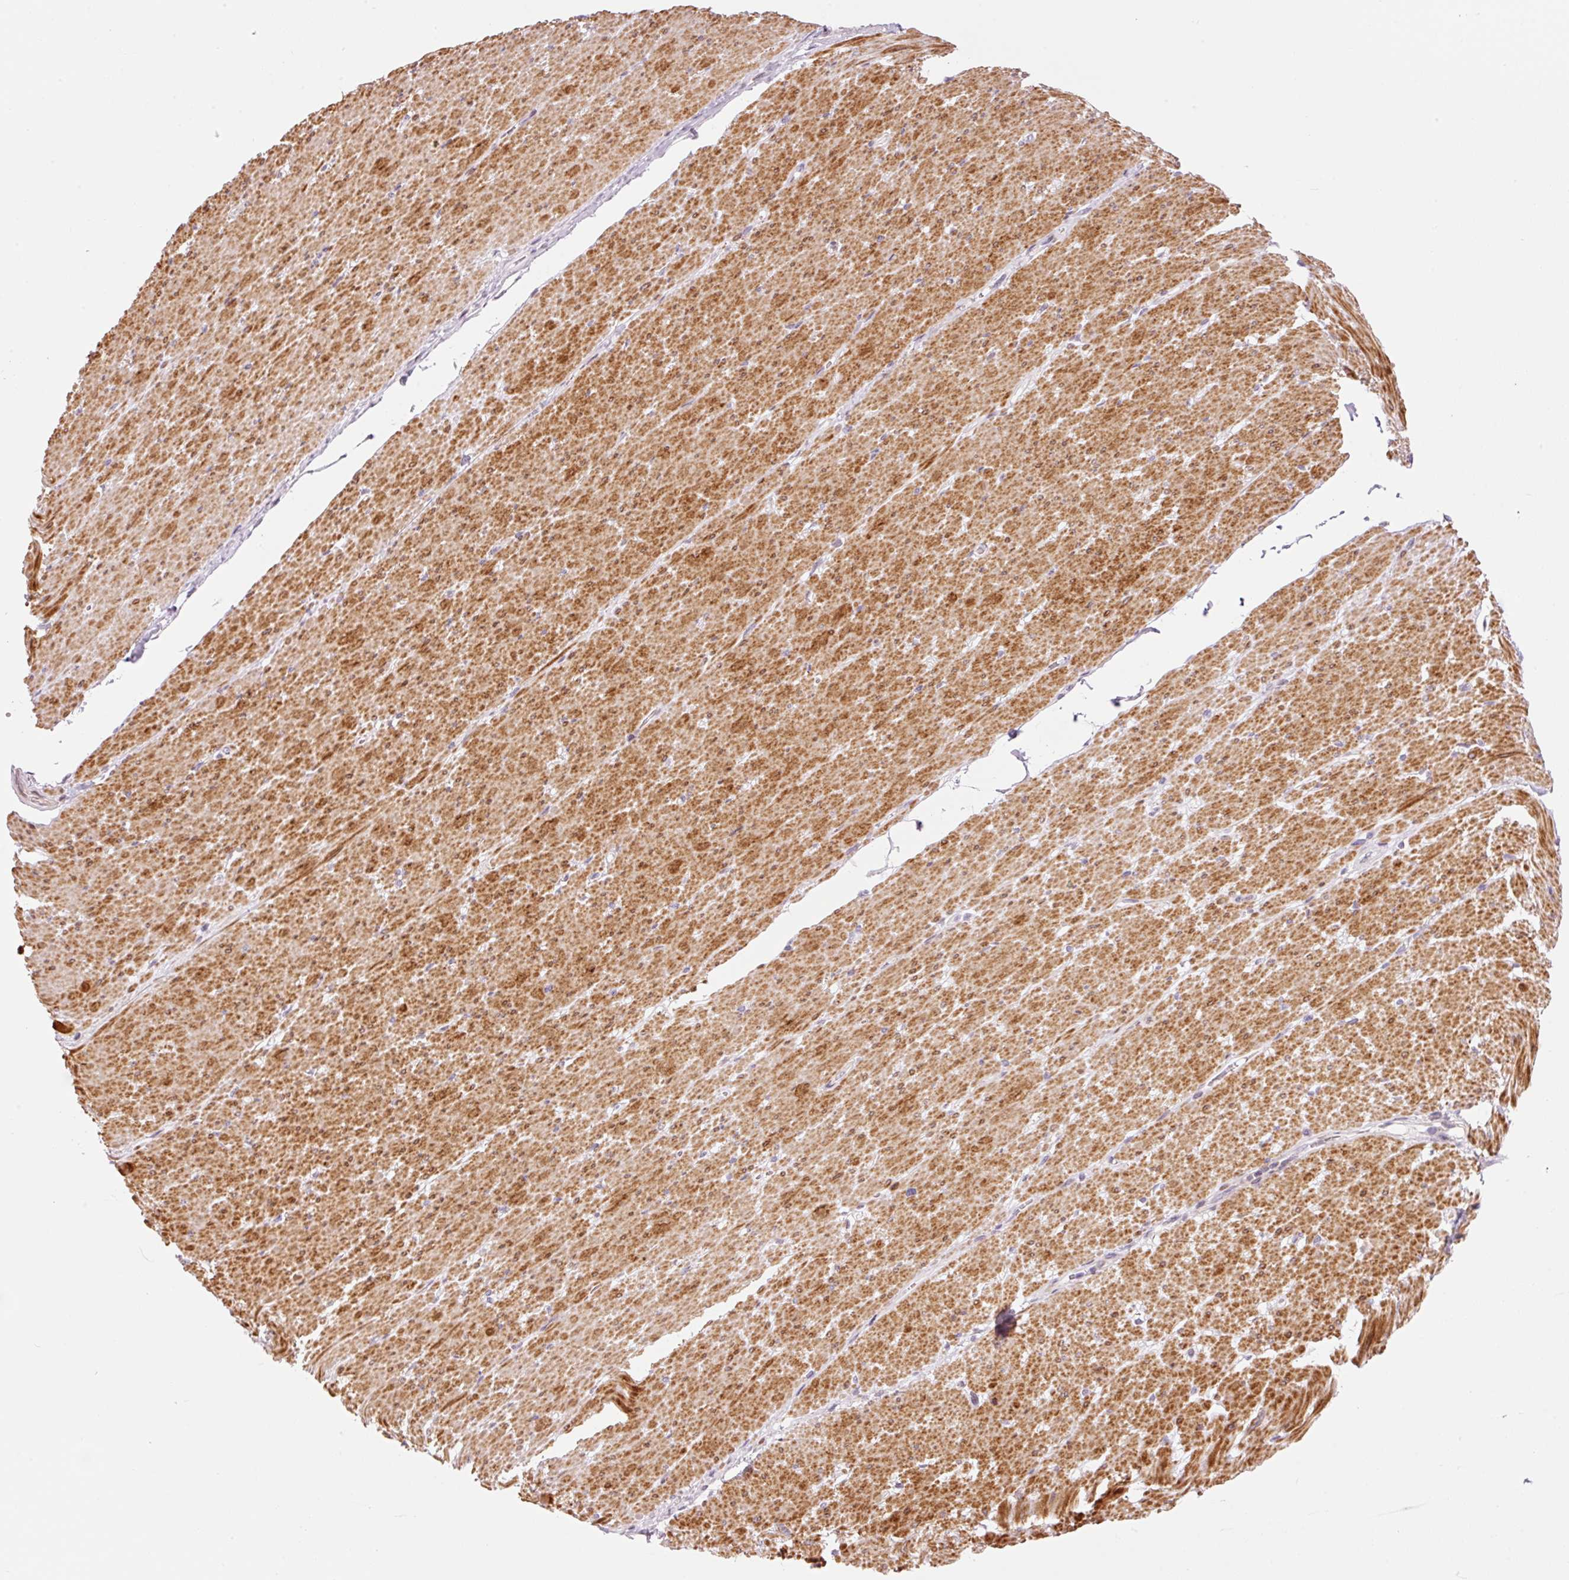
{"staining": {"intensity": "moderate", "quantity": ">75%", "location": "cytoplasmic/membranous"}, "tissue": "smooth muscle", "cell_type": "Smooth muscle cells", "image_type": "normal", "snomed": [{"axis": "morphology", "description": "Normal tissue, NOS"}, {"axis": "topography", "description": "Smooth muscle"}, {"axis": "topography", "description": "Rectum"}], "caption": "Moderate cytoplasmic/membranous protein staining is present in approximately >75% of smooth muscle cells in smooth muscle. (brown staining indicates protein expression, while blue staining denotes nuclei).", "gene": "HNF1A", "patient": {"sex": "male", "age": 53}}